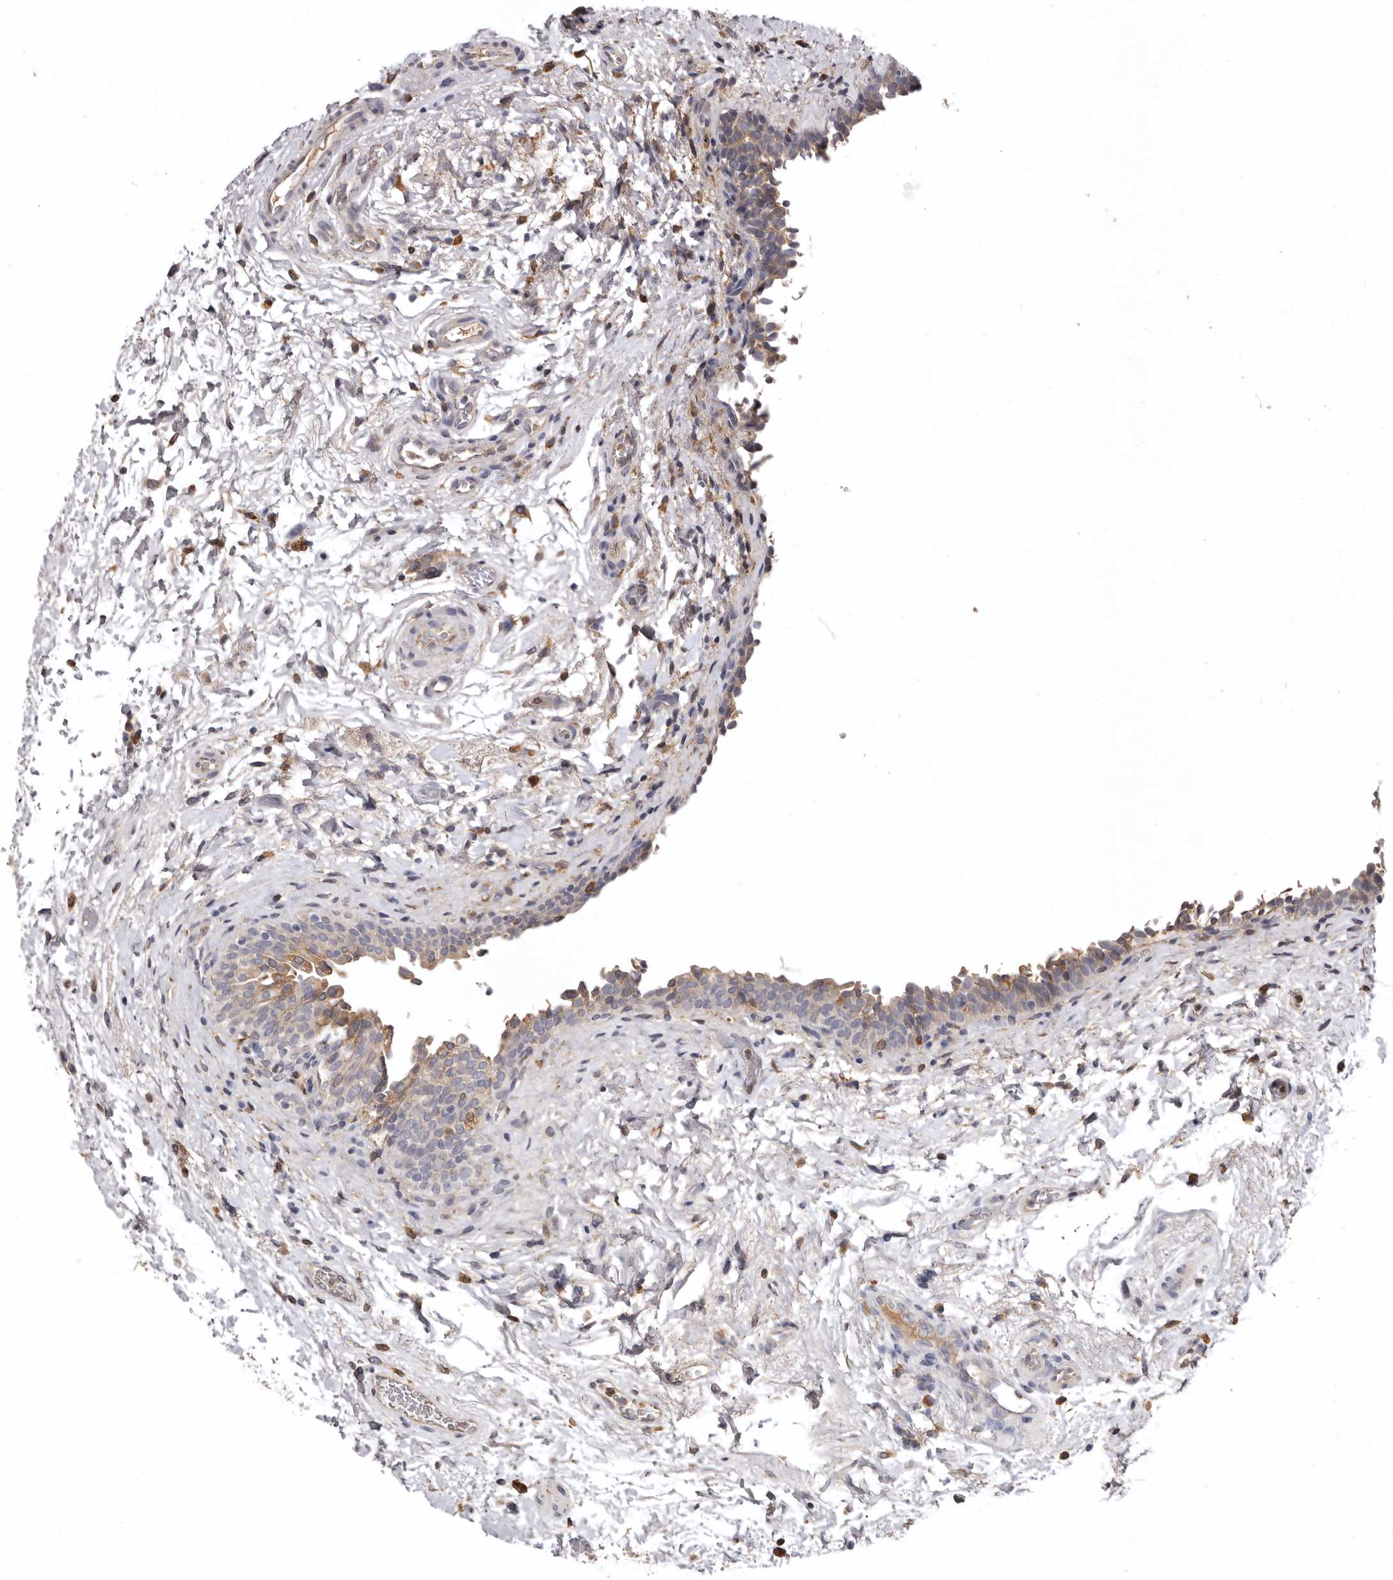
{"staining": {"intensity": "moderate", "quantity": "<25%", "location": "cytoplasmic/membranous"}, "tissue": "urinary bladder", "cell_type": "Urothelial cells", "image_type": "normal", "snomed": [{"axis": "morphology", "description": "Normal tissue, NOS"}, {"axis": "topography", "description": "Urinary bladder"}], "caption": "High-power microscopy captured an immunohistochemistry (IHC) photomicrograph of benign urinary bladder, revealing moderate cytoplasmic/membranous positivity in approximately <25% of urothelial cells. (DAB (3,3'-diaminobenzidine) IHC with brightfield microscopy, high magnification).", "gene": "INKA2", "patient": {"sex": "male", "age": 83}}